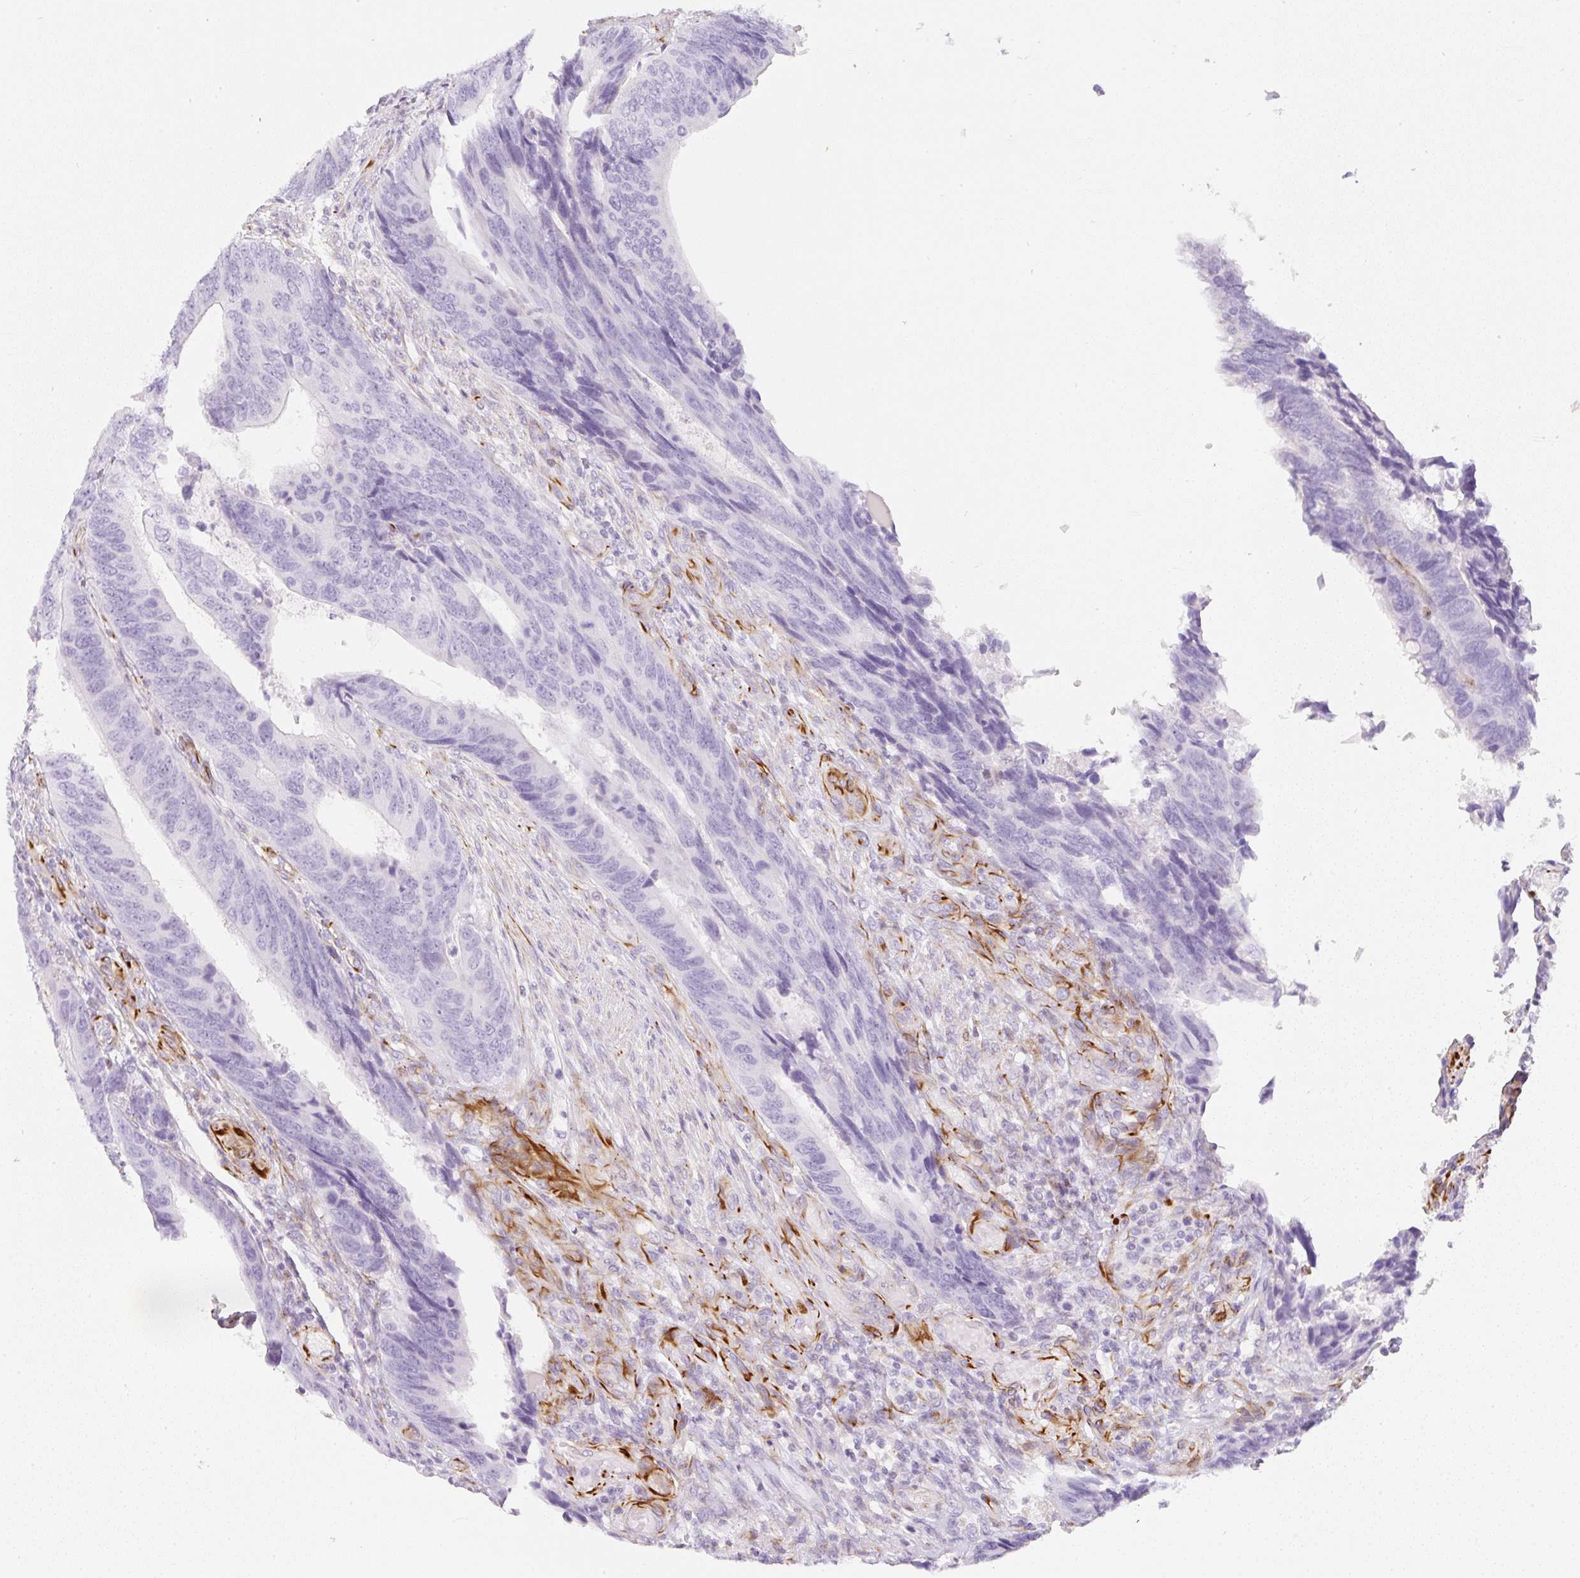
{"staining": {"intensity": "negative", "quantity": "none", "location": "none"}, "tissue": "colorectal cancer", "cell_type": "Tumor cells", "image_type": "cancer", "snomed": [{"axis": "morphology", "description": "Adenocarcinoma, NOS"}, {"axis": "topography", "description": "Colon"}], "caption": "This is a photomicrograph of immunohistochemistry staining of colorectal adenocarcinoma, which shows no expression in tumor cells.", "gene": "ZNF689", "patient": {"sex": "male", "age": 87}}